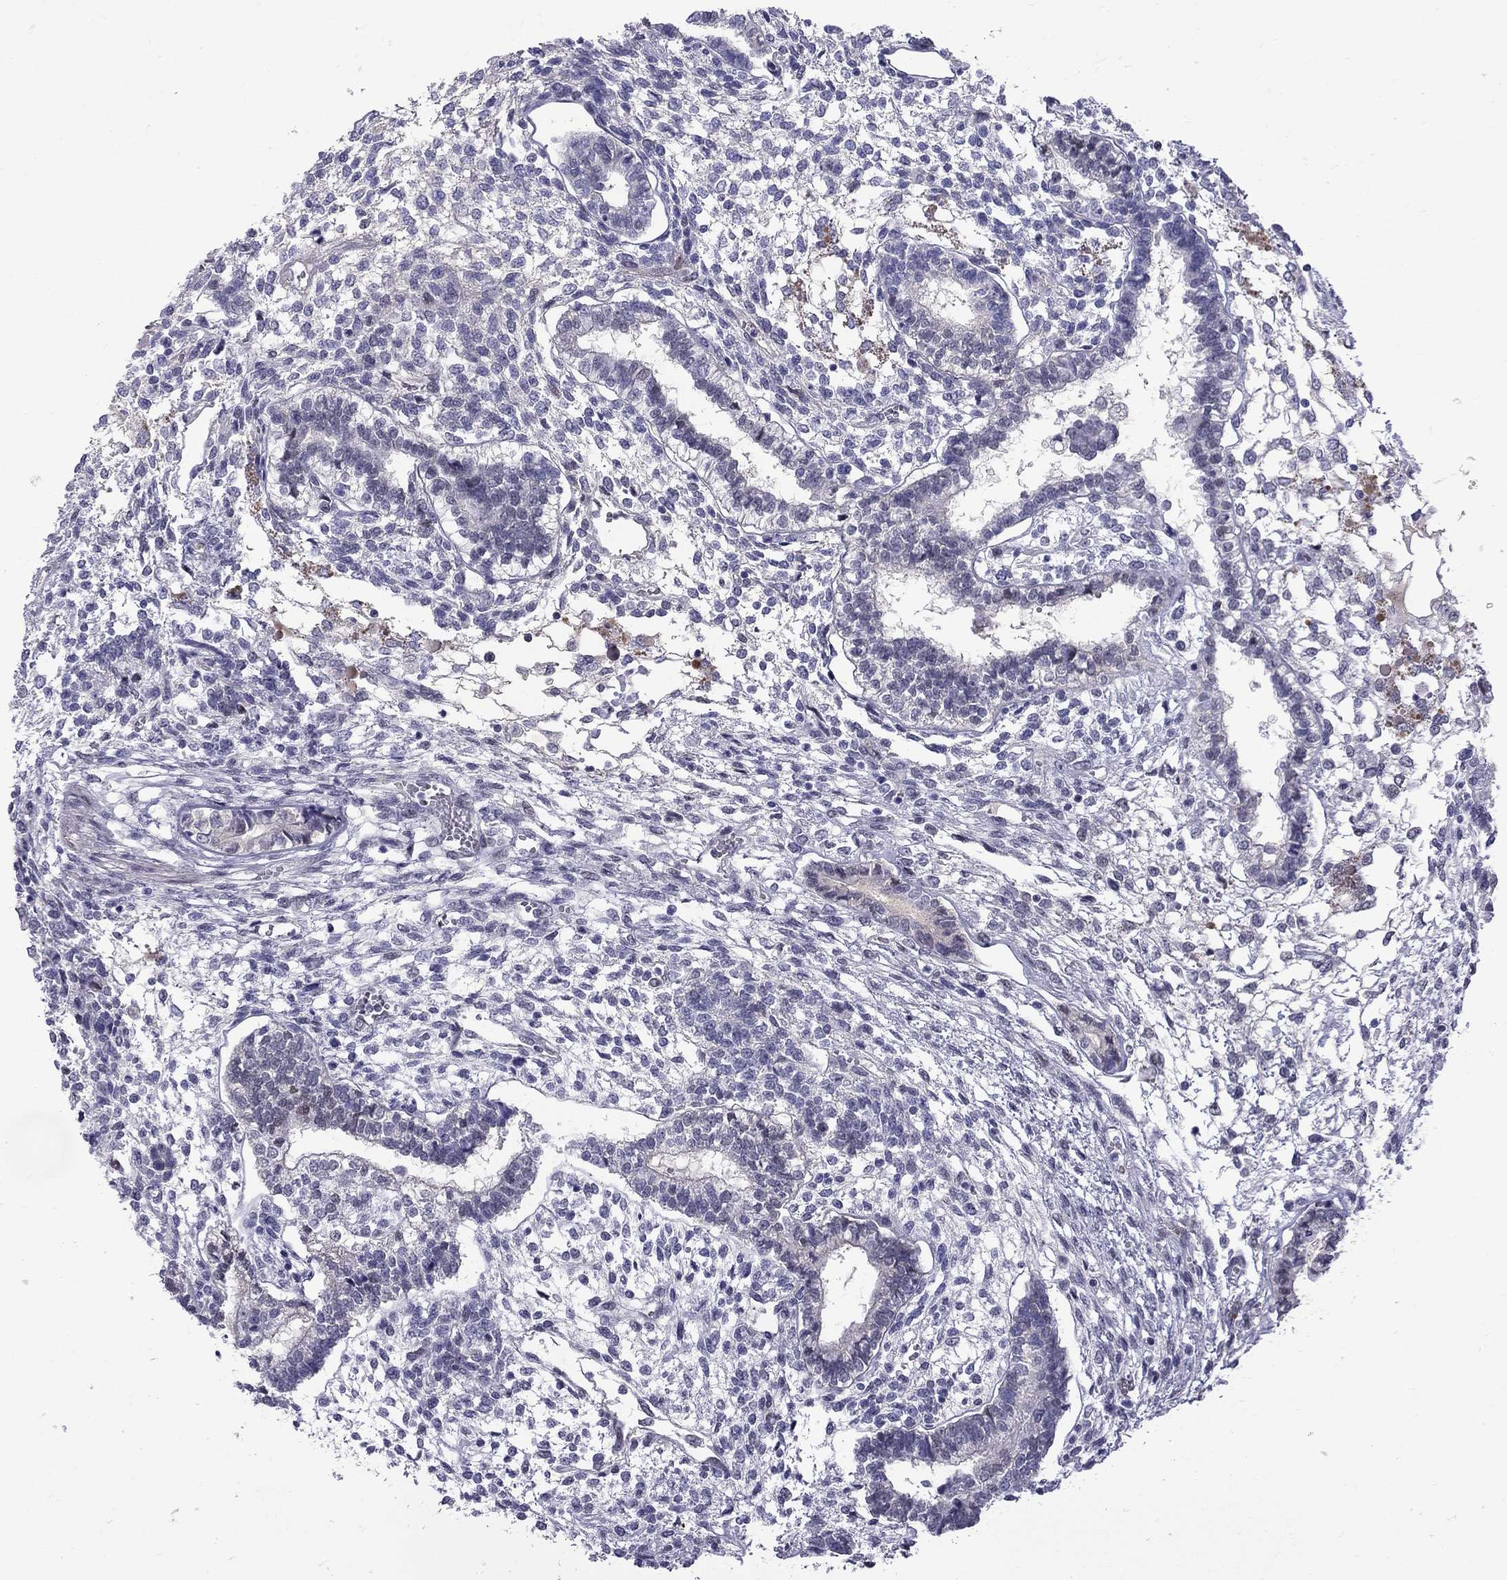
{"staining": {"intensity": "negative", "quantity": "none", "location": "none"}, "tissue": "testis cancer", "cell_type": "Tumor cells", "image_type": "cancer", "snomed": [{"axis": "morphology", "description": "Carcinoma, Embryonal, NOS"}, {"axis": "topography", "description": "Testis"}], "caption": "Immunohistochemistry (IHC) of testis embryonal carcinoma exhibits no expression in tumor cells.", "gene": "RTL9", "patient": {"sex": "male", "age": 37}}